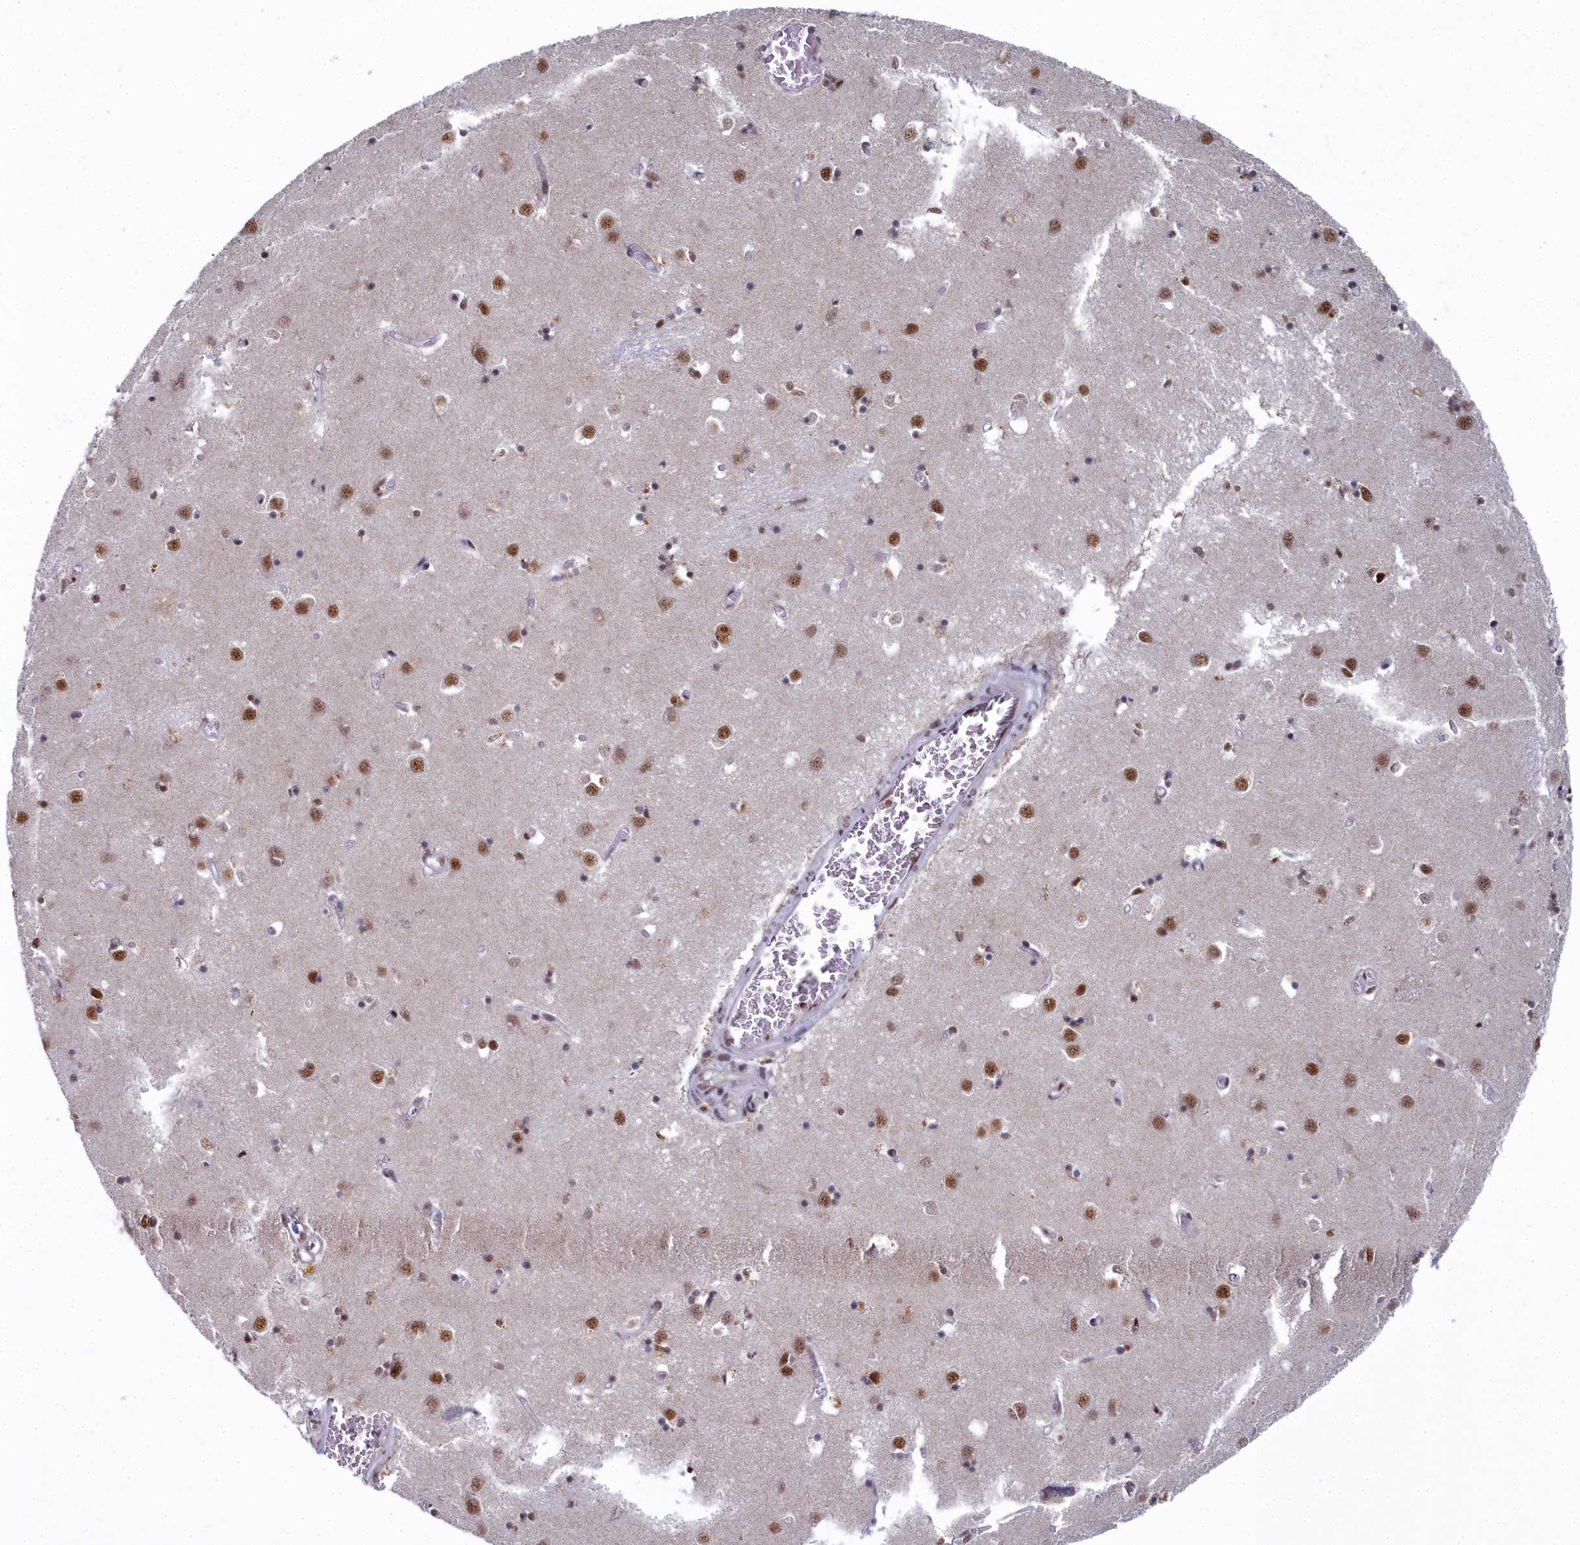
{"staining": {"intensity": "strong", "quantity": ">75%", "location": "nuclear"}, "tissue": "caudate", "cell_type": "Glial cells", "image_type": "normal", "snomed": [{"axis": "morphology", "description": "Normal tissue, NOS"}, {"axis": "topography", "description": "Lateral ventricle wall"}], "caption": "There is high levels of strong nuclear expression in glial cells of unremarkable caudate, as demonstrated by immunohistochemical staining (brown color).", "gene": "SF3B3", "patient": {"sex": "male", "age": 70}}